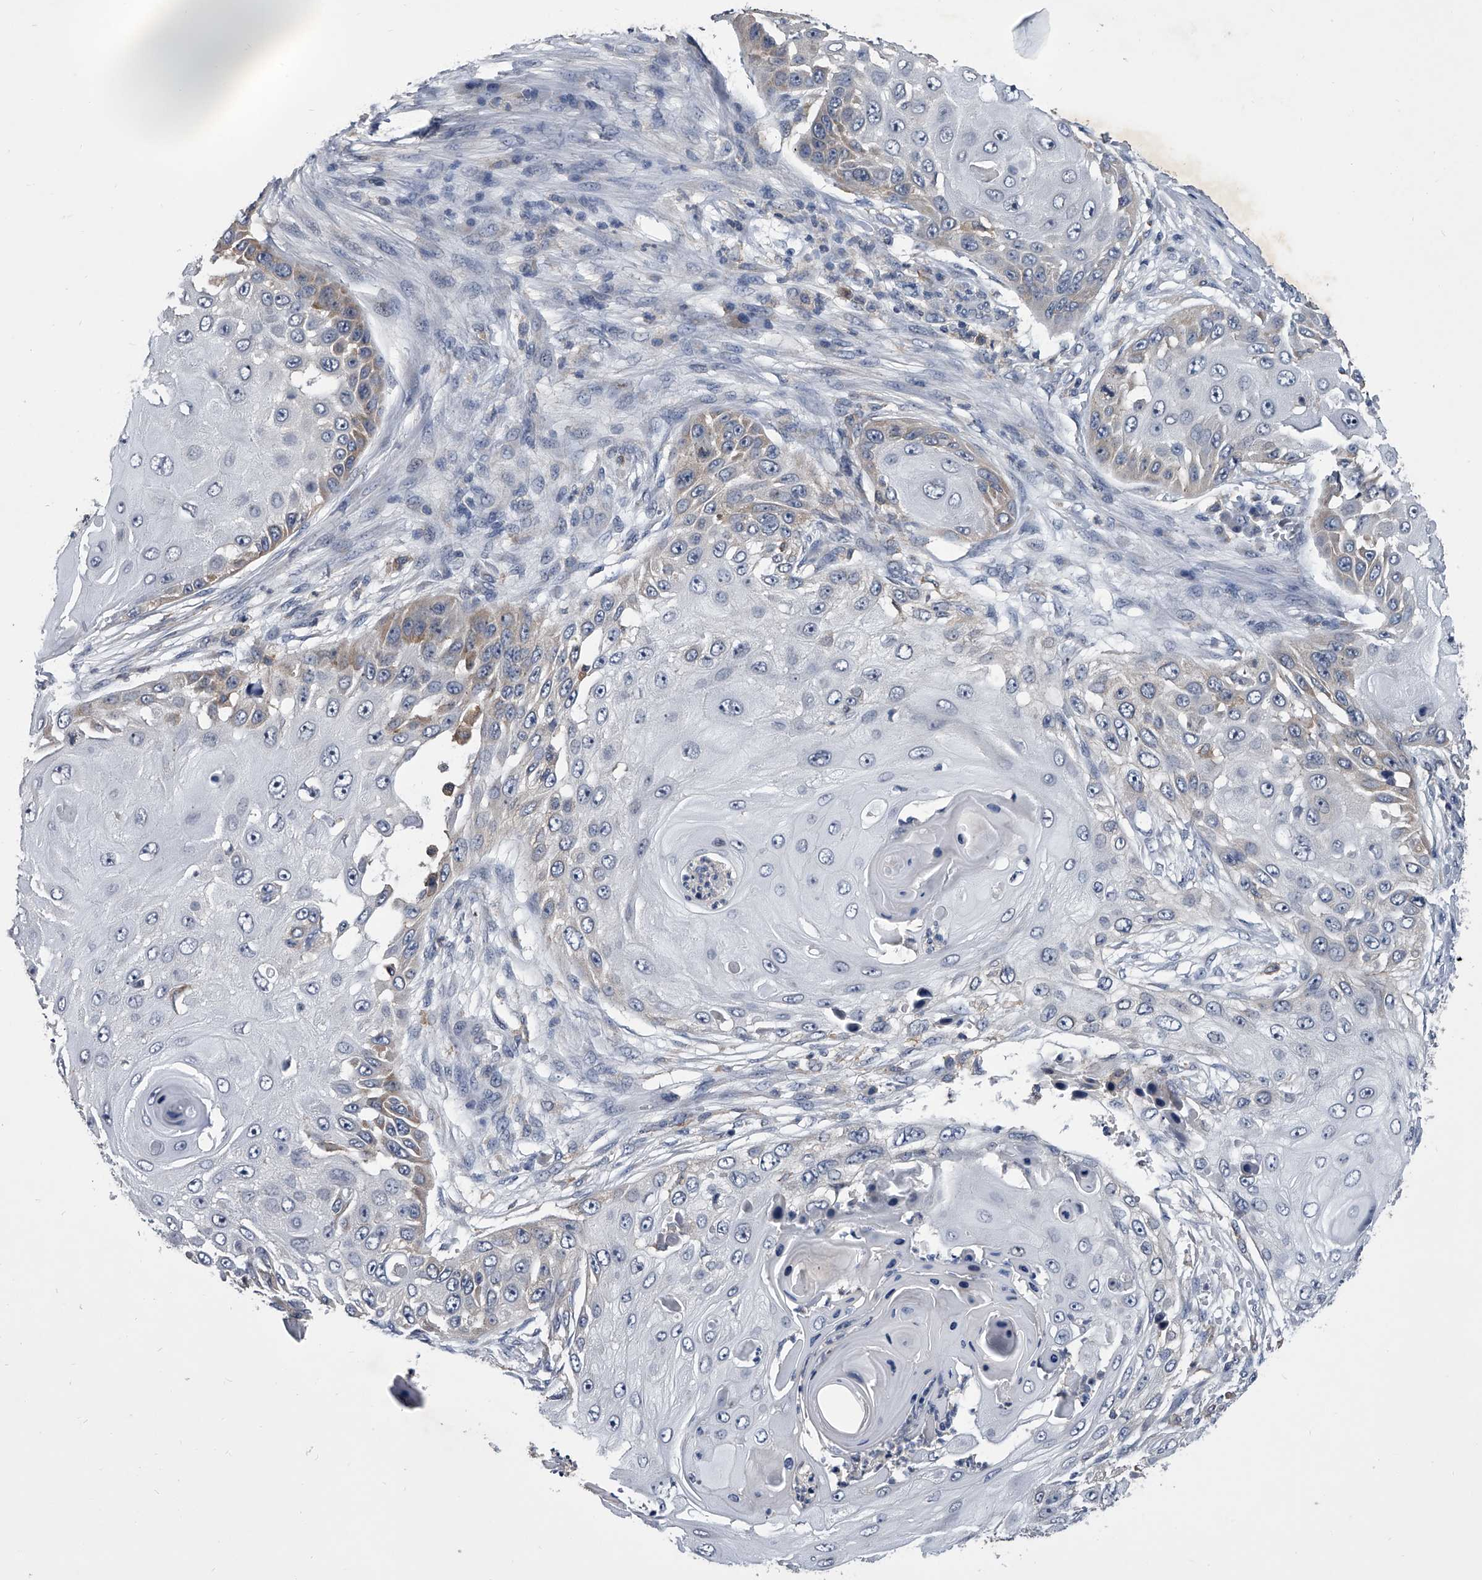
{"staining": {"intensity": "weak", "quantity": "<25%", "location": "cytoplasmic/membranous"}, "tissue": "skin cancer", "cell_type": "Tumor cells", "image_type": "cancer", "snomed": [{"axis": "morphology", "description": "Squamous cell carcinoma, NOS"}, {"axis": "topography", "description": "Skin"}], "caption": "Immunohistochemistry histopathology image of skin cancer (squamous cell carcinoma) stained for a protein (brown), which reveals no expression in tumor cells. (DAB immunohistochemistry visualized using brightfield microscopy, high magnification).", "gene": "MAP4K3", "patient": {"sex": "female", "age": 44}}